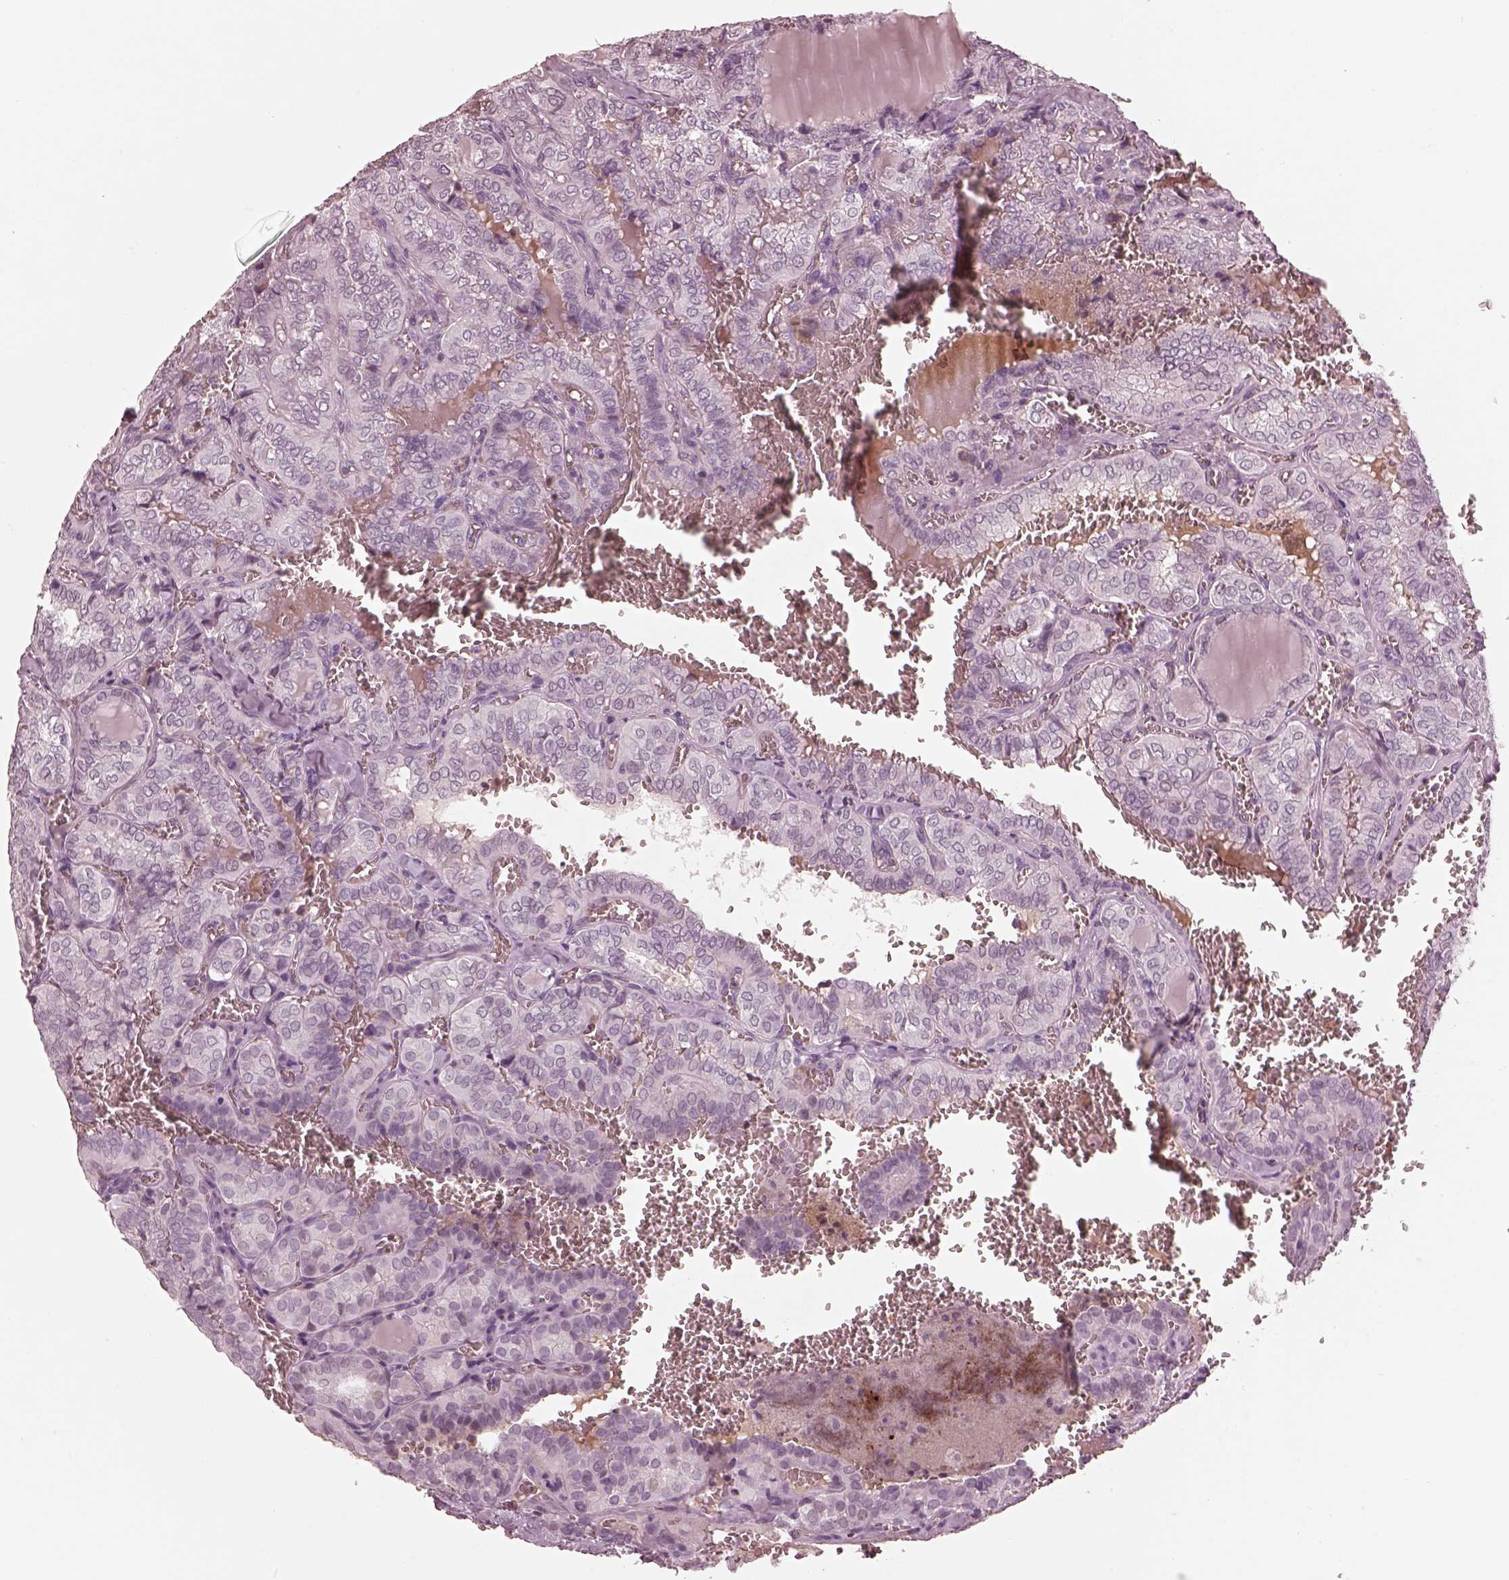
{"staining": {"intensity": "negative", "quantity": "none", "location": "none"}, "tissue": "thyroid cancer", "cell_type": "Tumor cells", "image_type": "cancer", "snomed": [{"axis": "morphology", "description": "Papillary adenocarcinoma, NOS"}, {"axis": "topography", "description": "Thyroid gland"}], "caption": "Thyroid cancer stained for a protein using immunohistochemistry shows no positivity tumor cells.", "gene": "KCNA2", "patient": {"sex": "female", "age": 41}}